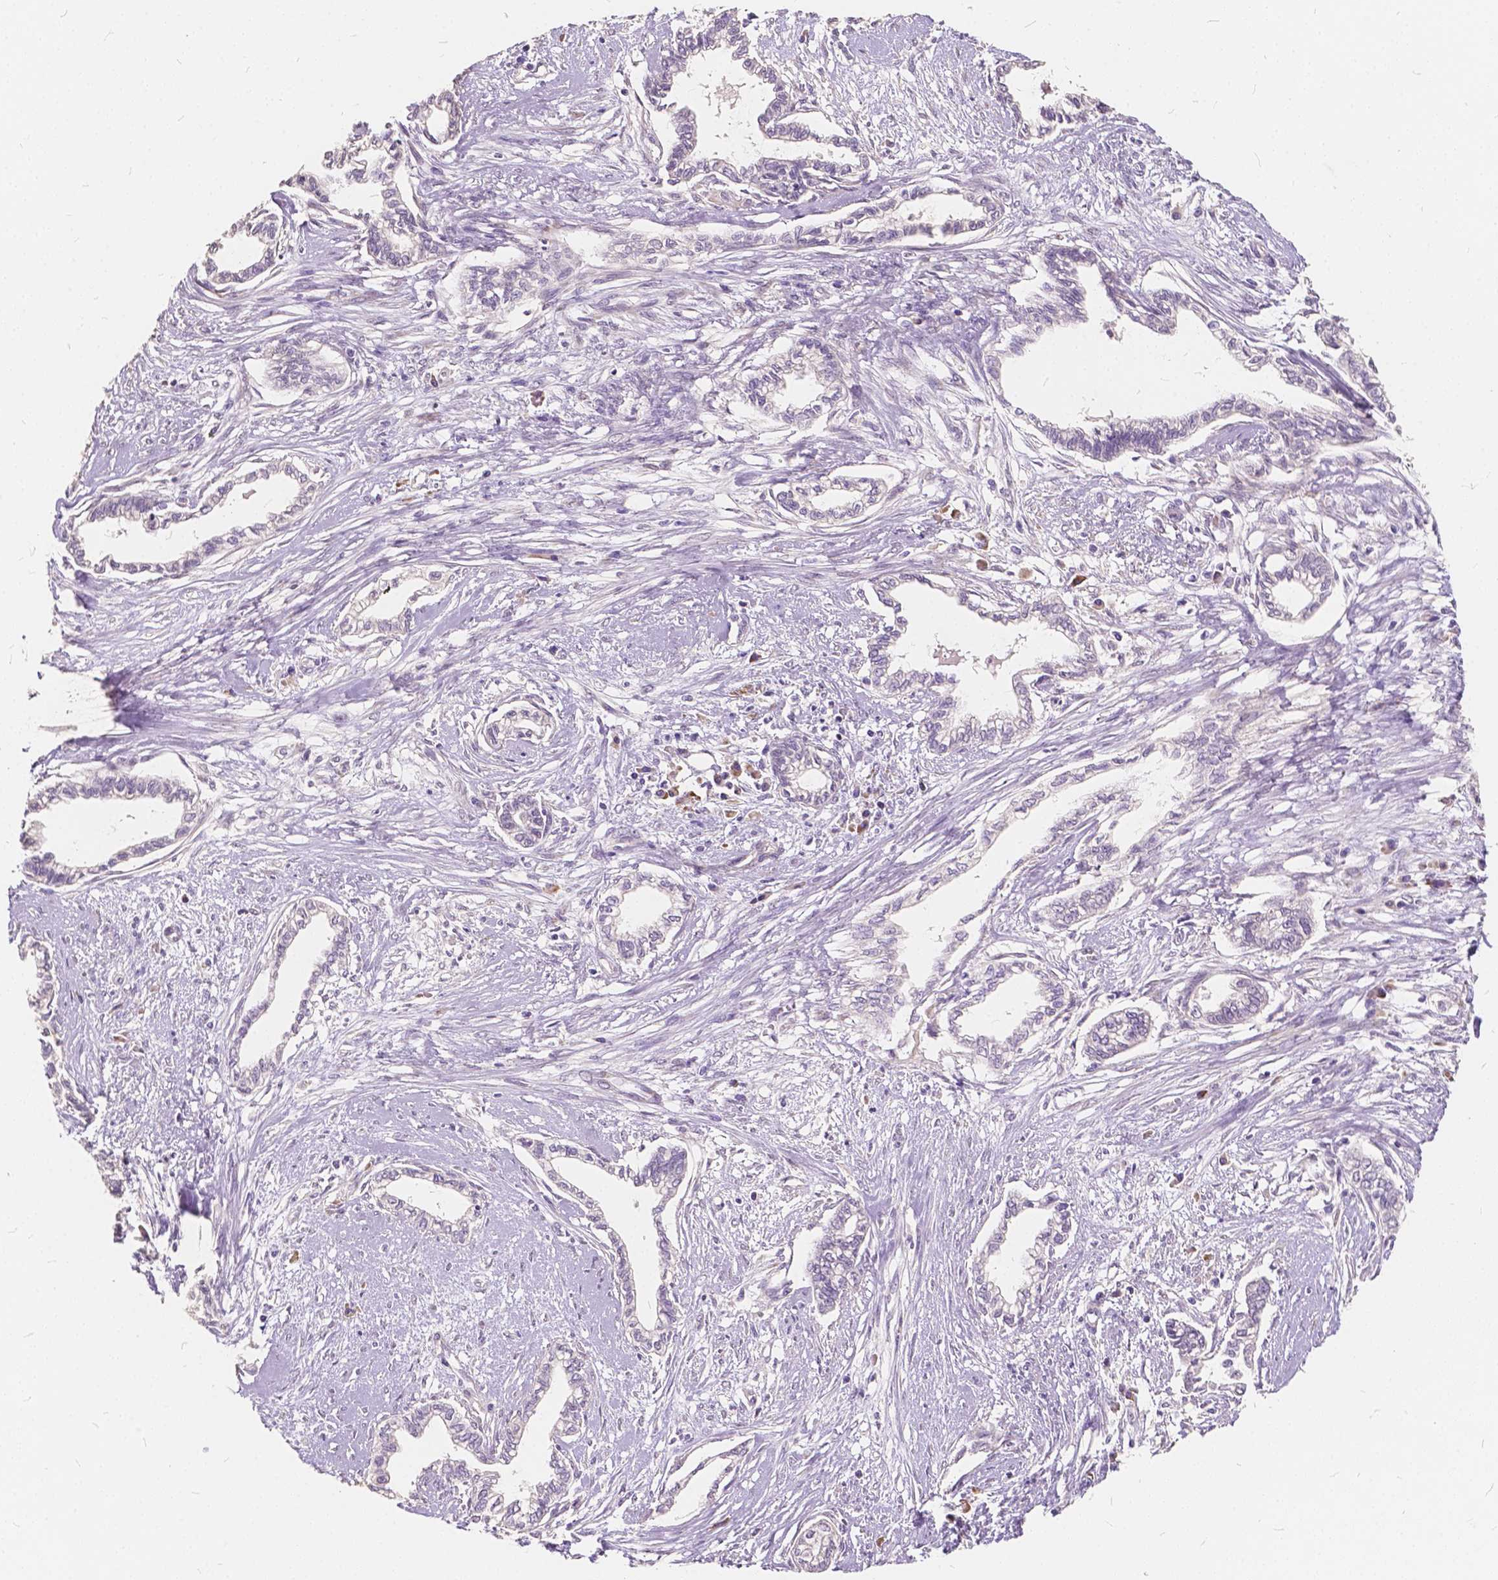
{"staining": {"intensity": "negative", "quantity": "none", "location": "none"}, "tissue": "cervical cancer", "cell_type": "Tumor cells", "image_type": "cancer", "snomed": [{"axis": "morphology", "description": "Adenocarcinoma, NOS"}, {"axis": "topography", "description": "Cervix"}], "caption": "There is no significant staining in tumor cells of cervical cancer.", "gene": "SLC7A8", "patient": {"sex": "female", "age": 62}}